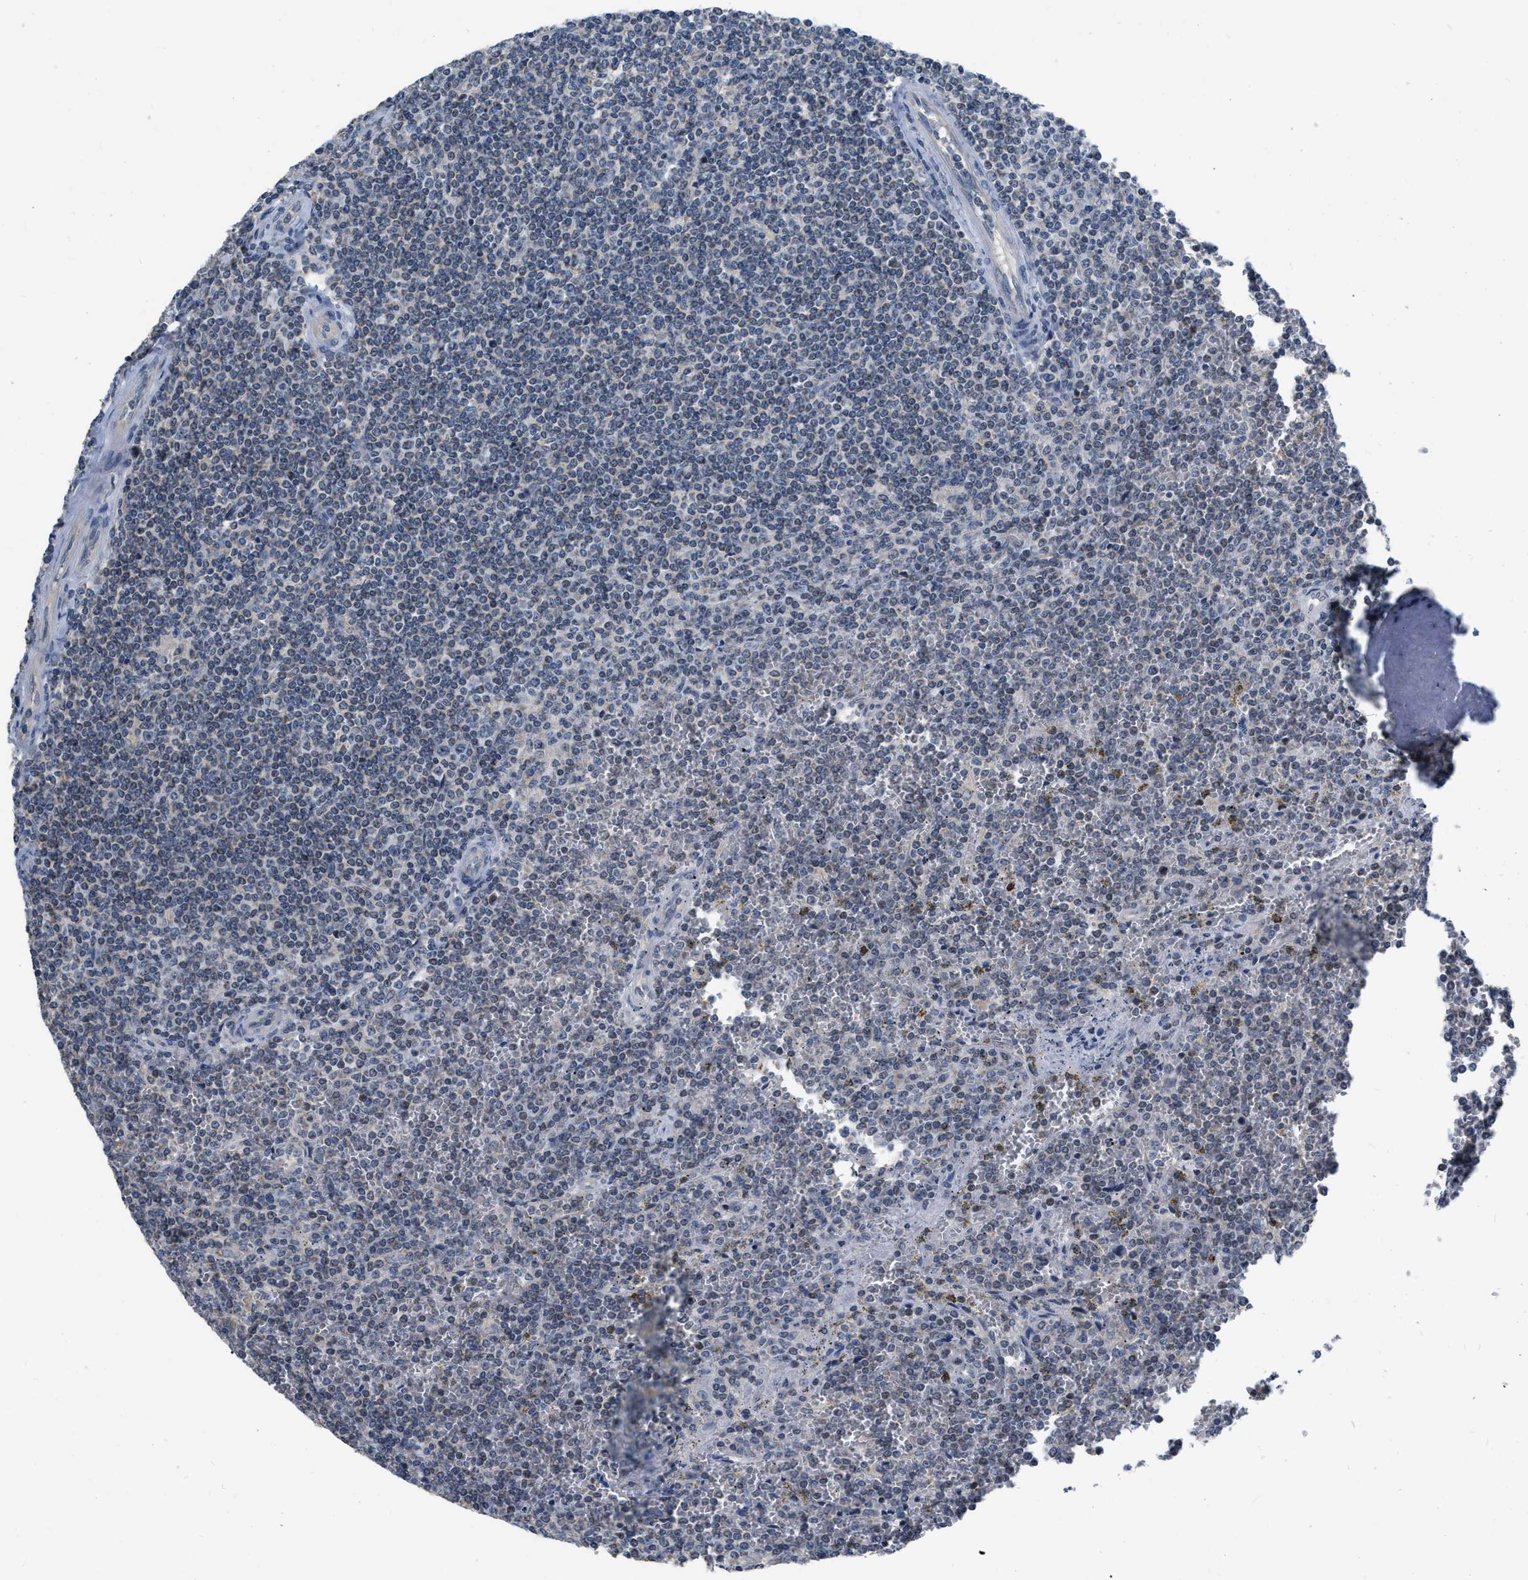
{"staining": {"intensity": "negative", "quantity": "none", "location": "none"}, "tissue": "lymphoma", "cell_type": "Tumor cells", "image_type": "cancer", "snomed": [{"axis": "morphology", "description": "Malignant lymphoma, non-Hodgkin's type, Low grade"}, {"axis": "topography", "description": "Spleen"}], "caption": "DAB (3,3'-diaminobenzidine) immunohistochemical staining of human lymphoma demonstrates no significant positivity in tumor cells. (DAB (3,3'-diaminobenzidine) immunohistochemistry (IHC) visualized using brightfield microscopy, high magnification).", "gene": "DDX56", "patient": {"sex": "female", "age": 19}}